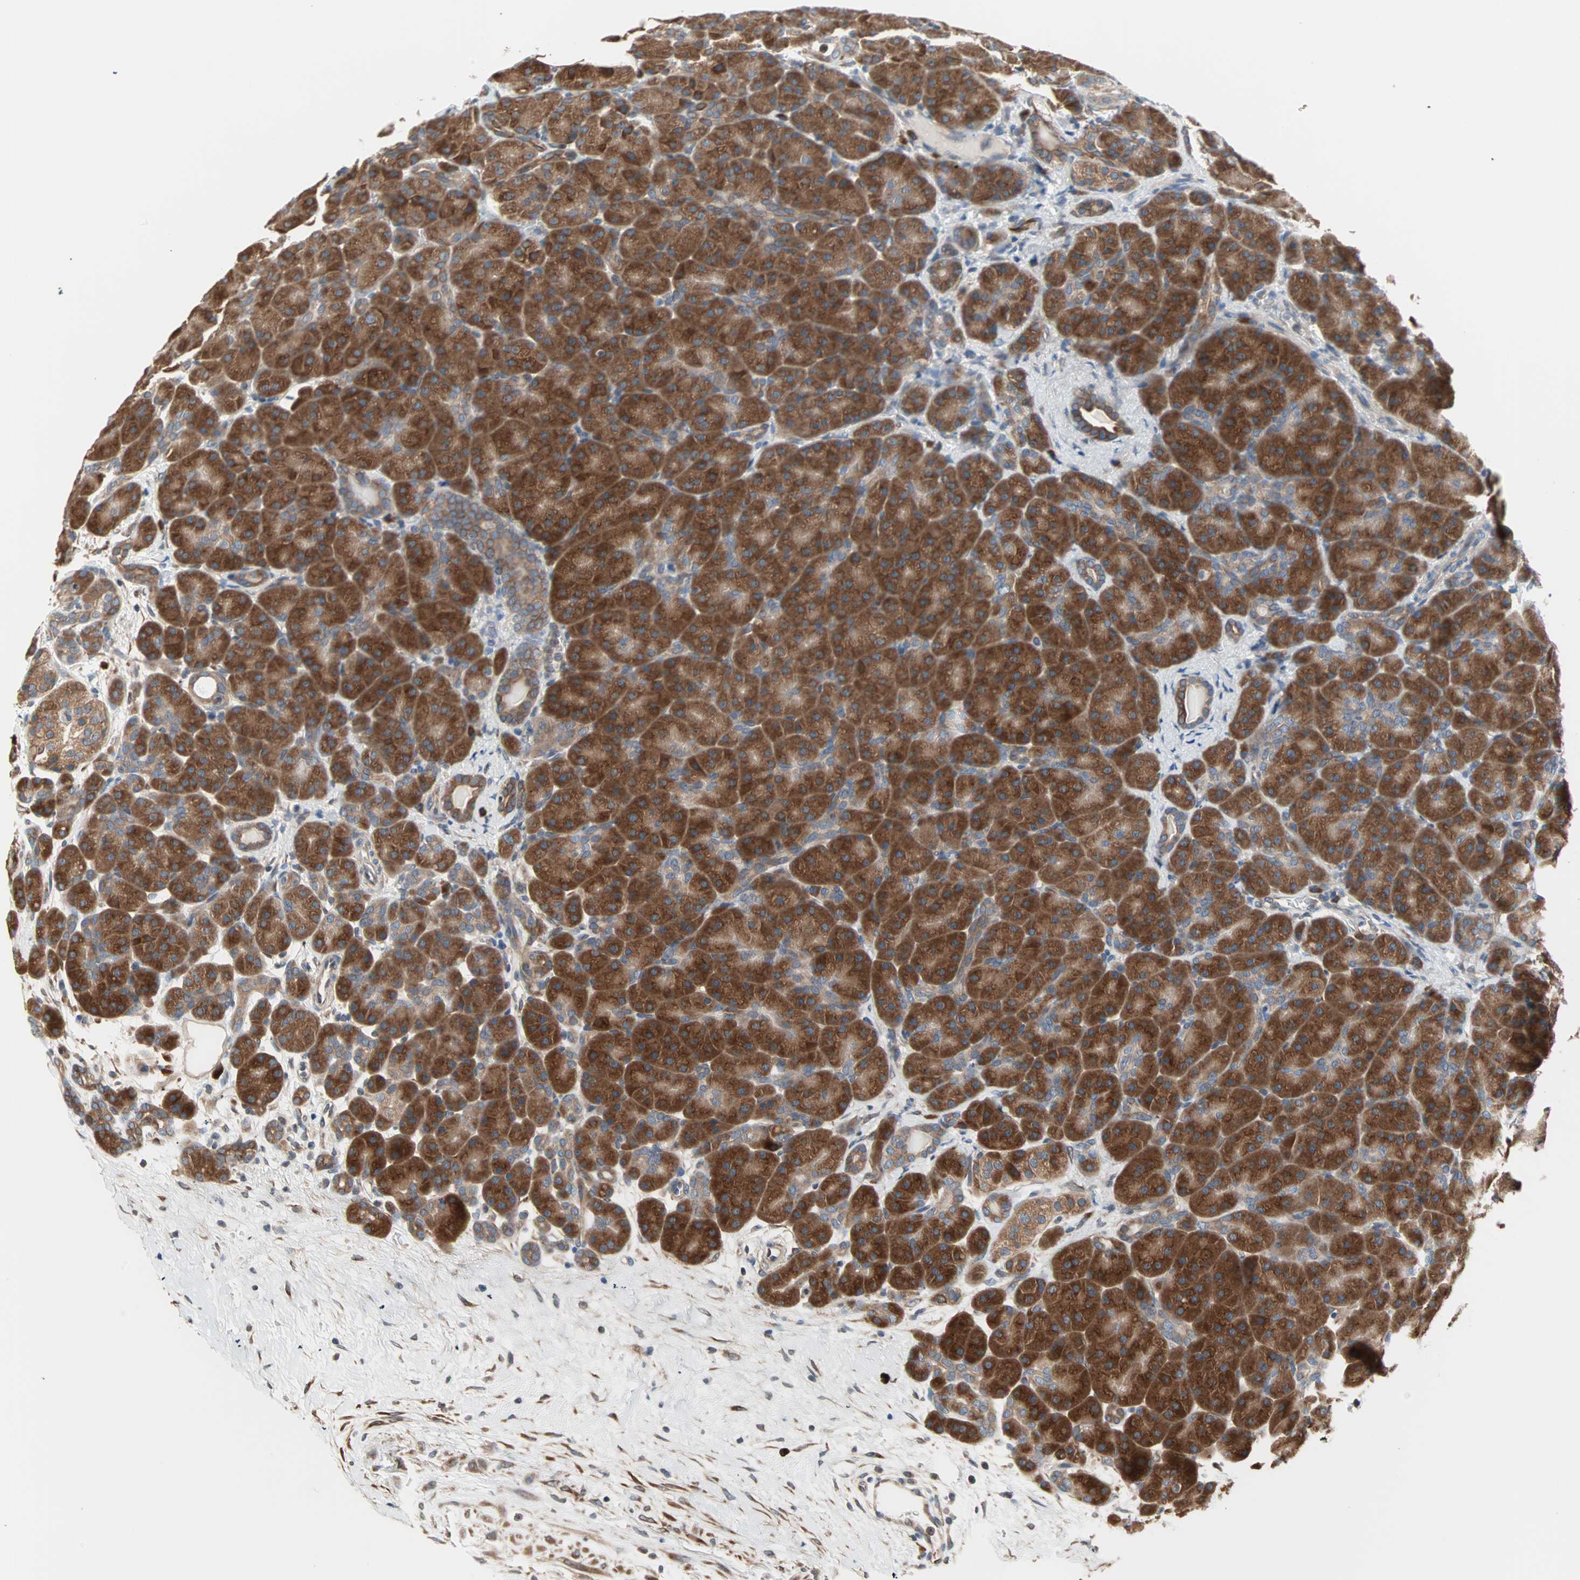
{"staining": {"intensity": "strong", "quantity": ">75%", "location": "cytoplasmic/membranous"}, "tissue": "pancreas", "cell_type": "Exocrine glandular cells", "image_type": "normal", "snomed": [{"axis": "morphology", "description": "Normal tissue, NOS"}, {"axis": "topography", "description": "Pancreas"}], "caption": "Exocrine glandular cells show strong cytoplasmic/membranous positivity in approximately >75% of cells in normal pancreas. (DAB (3,3'-diaminobenzidine) IHC with brightfield microscopy, high magnification).", "gene": "SAR1A", "patient": {"sex": "male", "age": 66}}